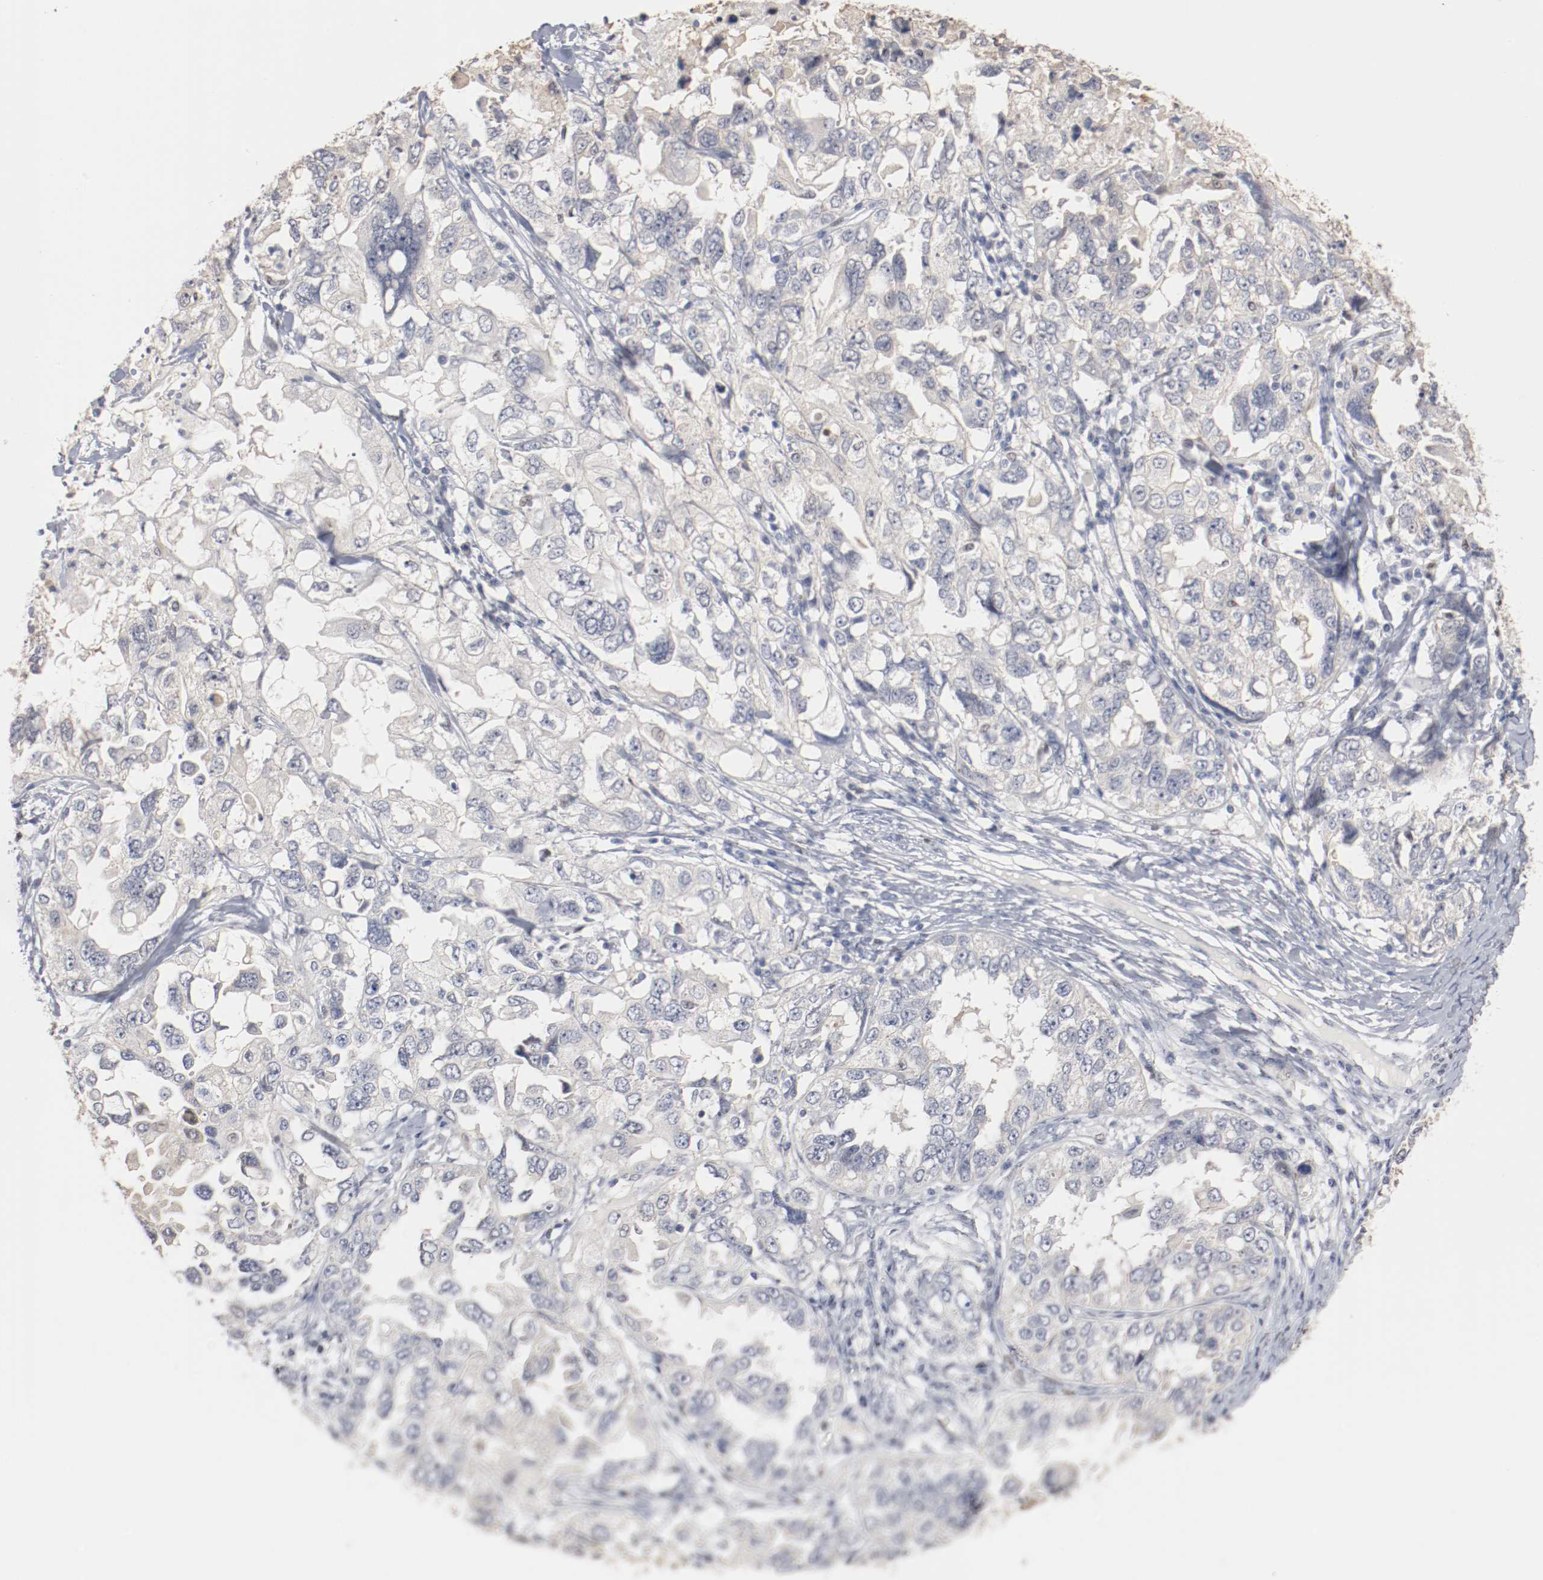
{"staining": {"intensity": "negative", "quantity": "none", "location": "none"}, "tissue": "ovarian cancer", "cell_type": "Tumor cells", "image_type": "cancer", "snomed": [{"axis": "morphology", "description": "Cystadenocarcinoma, serous, NOS"}, {"axis": "topography", "description": "Ovary"}], "caption": "Histopathology image shows no protein expression in tumor cells of ovarian cancer tissue.", "gene": "ZEB2", "patient": {"sex": "female", "age": 82}}